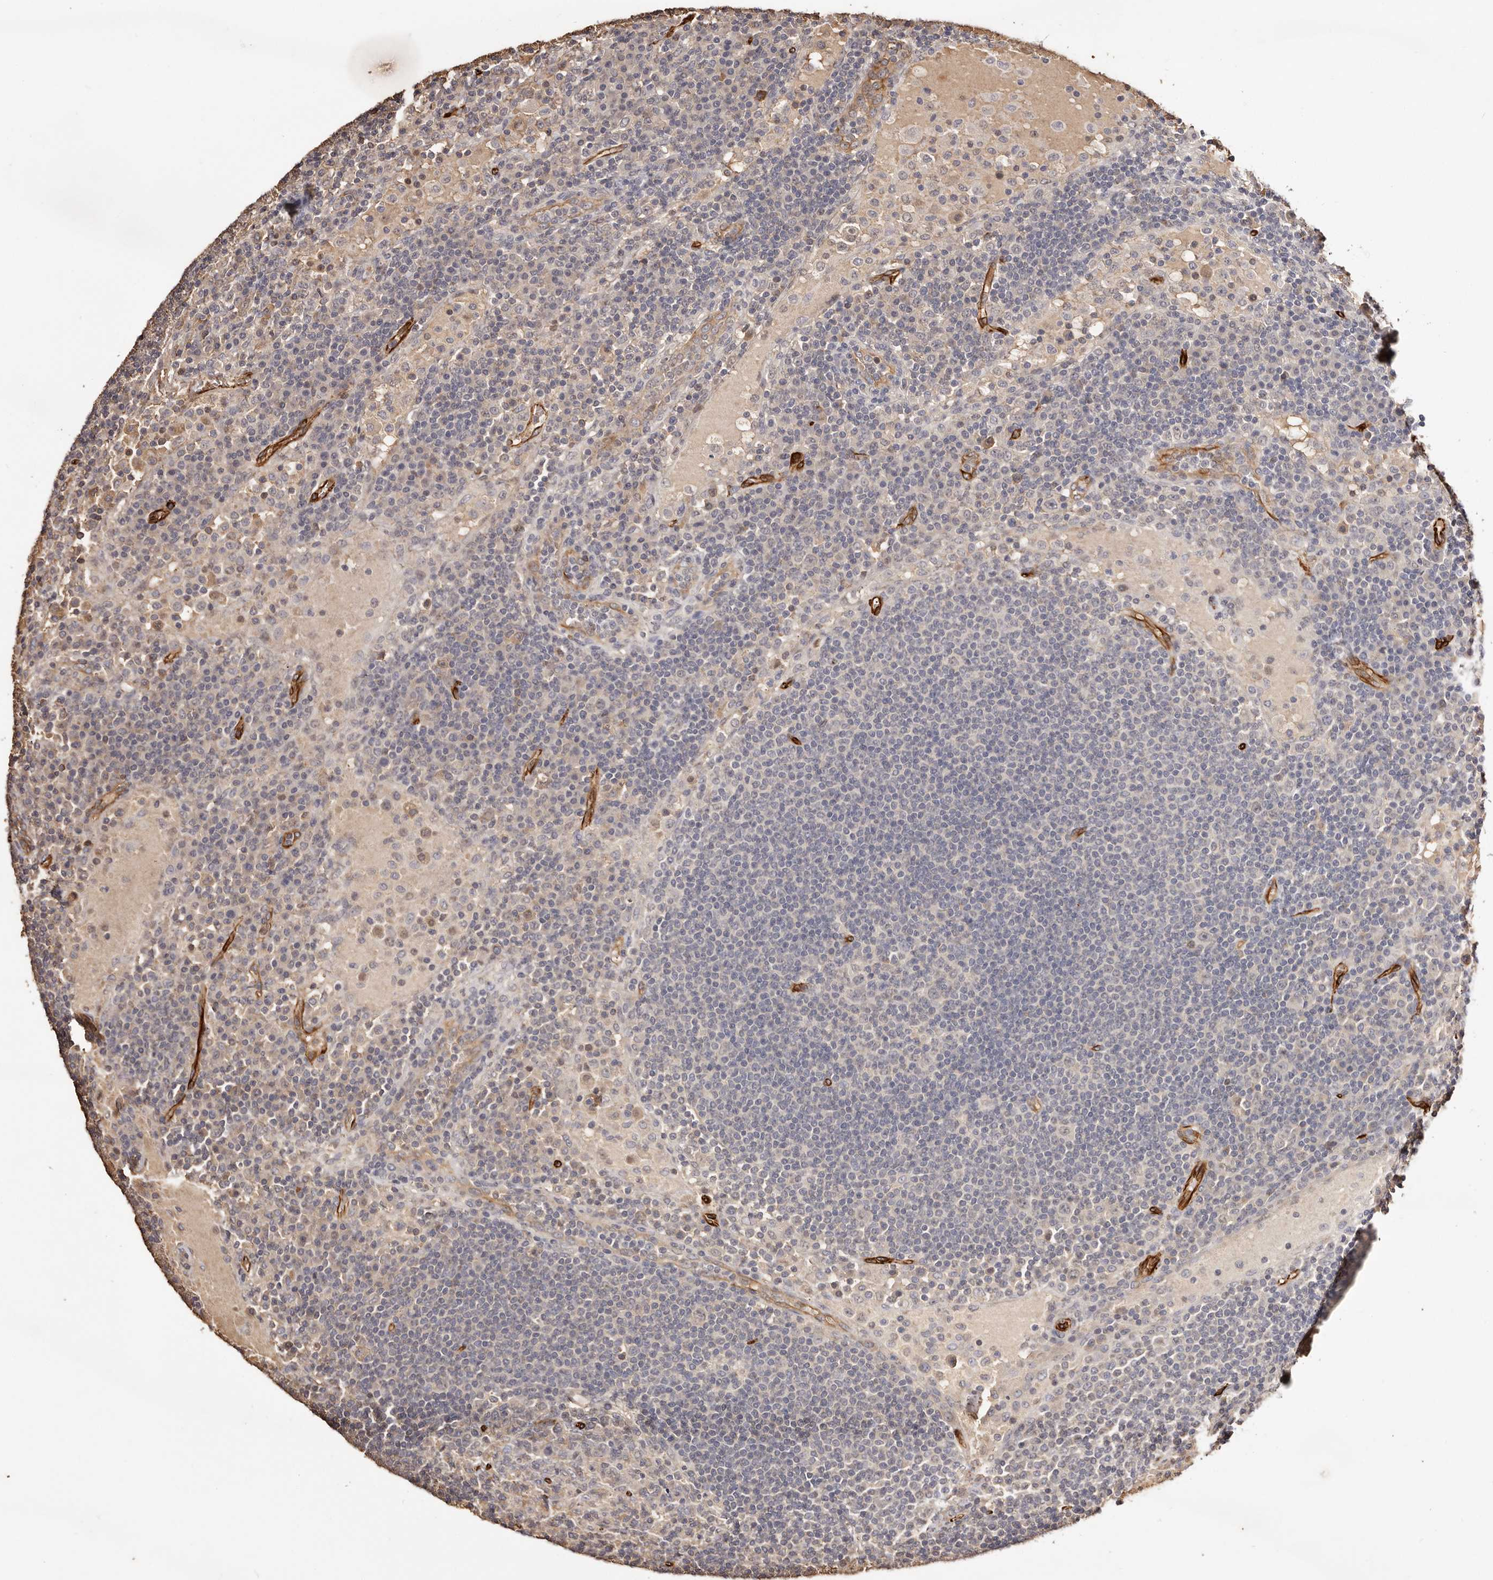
{"staining": {"intensity": "weak", "quantity": "<25%", "location": "cytoplasmic/membranous"}, "tissue": "lymph node", "cell_type": "Germinal center cells", "image_type": "normal", "snomed": [{"axis": "morphology", "description": "Normal tissue, NOS"}, {"axis": "topography", "description": "Lymph node"}], "caption": "High magnification brightfield microscopy of unremarkable lymph node stained with DAB (3,3'-diaminobenzidine) (brown) and counterstained with hematoxylin (blue): germinal center cells show no significant staining.", "gene": "ZNF557", "patient": {"sex": "female", "age": 53}}